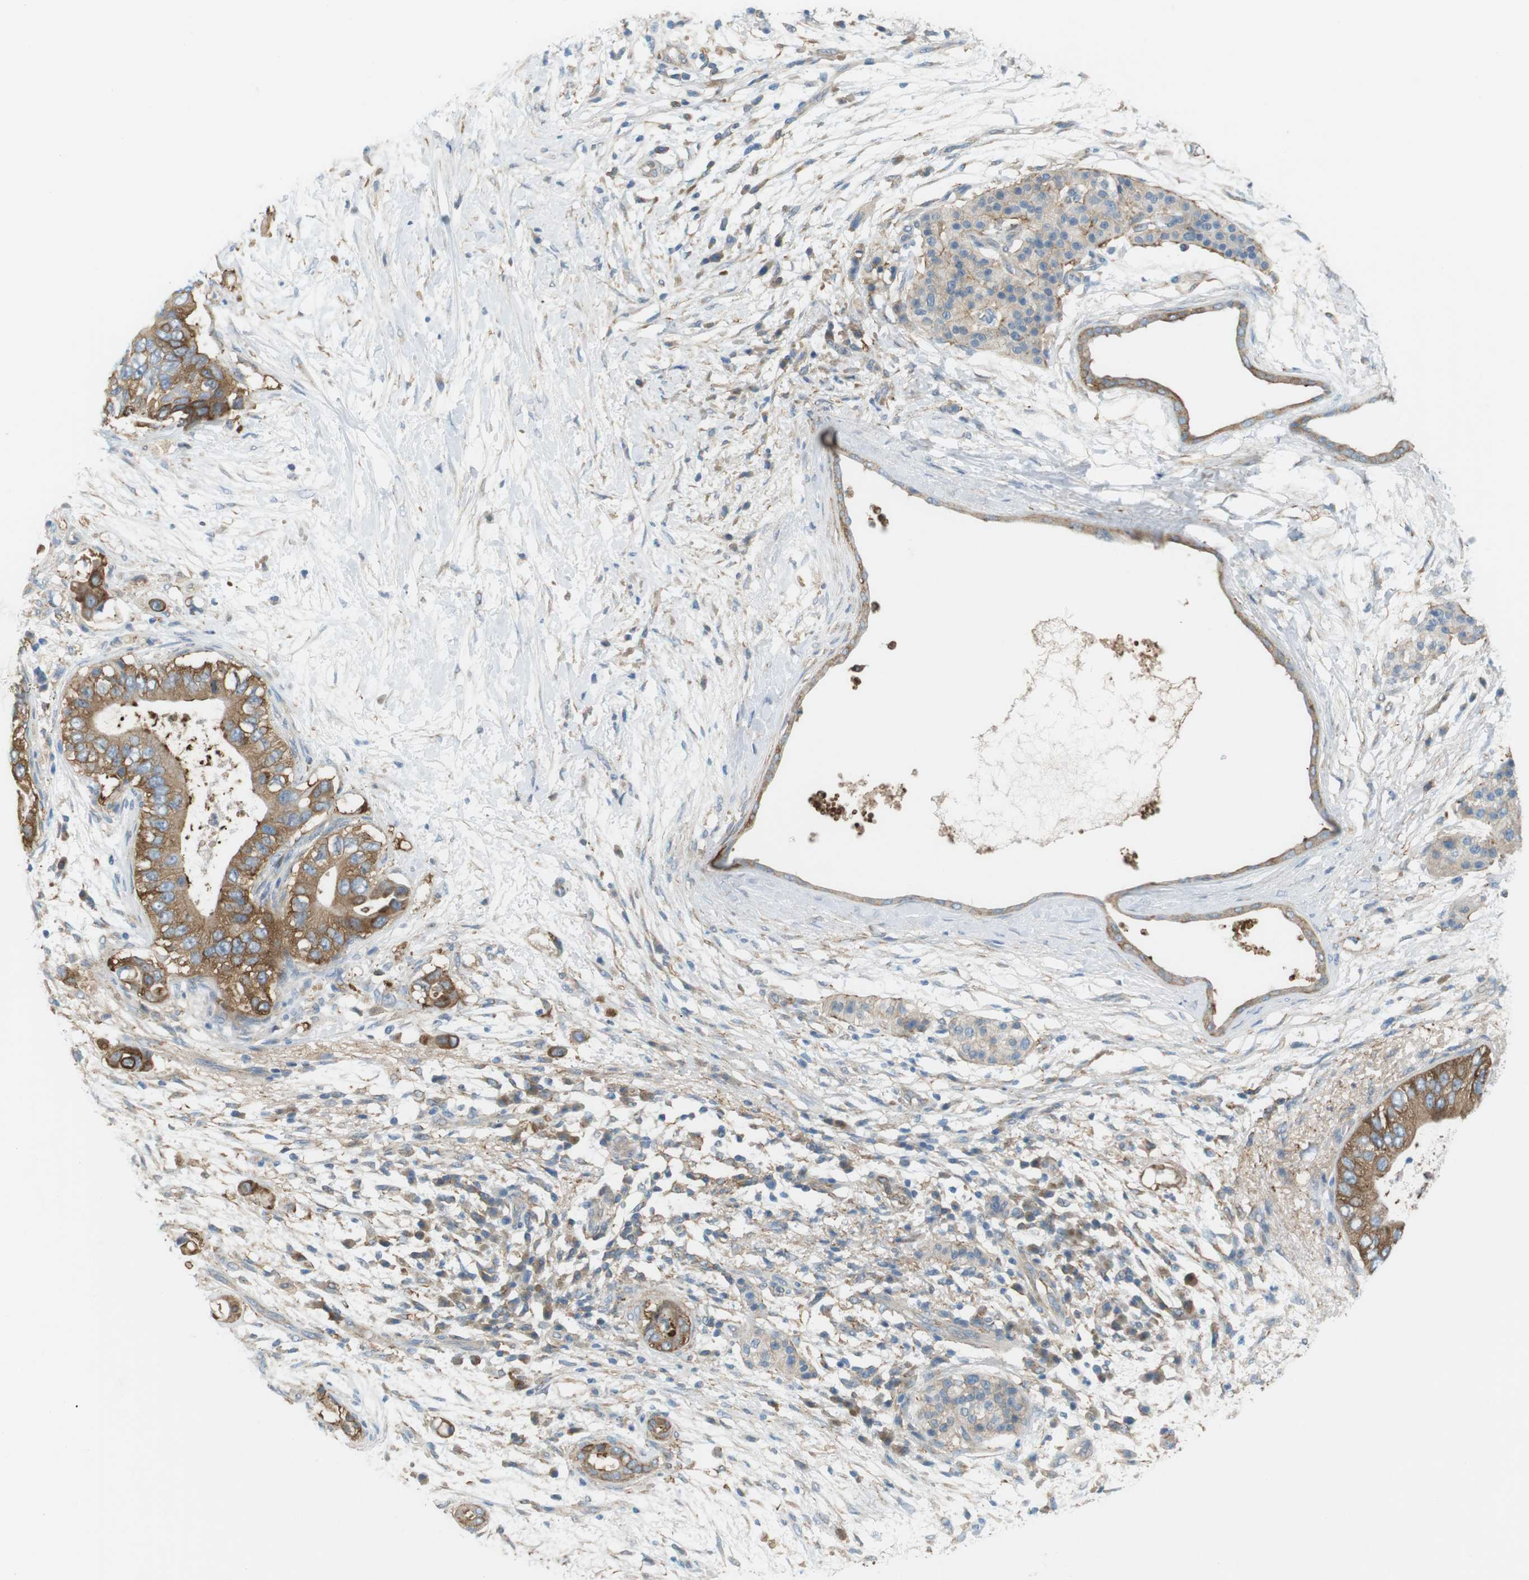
{"staining": {"intensity": "moderate", "quantity": ">75%", "location": "cytoplasmic/membranous"}, "tissue": "pancreatic cancer", "cell_type": "Tumor cells", "image_type": "cancer", "snomed": [{"axis": "morphology", "description": "Adenocarcinoma, NOS"}, {"axis": "topography", "description": "Pancreas"}], "caption": "Pancreatic cancer (adenocarcinoma) stained for a protein (brown) displays moderate cytoplasmic/membranous positive staining in about >75% of tumor cells.", "gene": "PEPD", "patient": {"sex": "male", "age": 77}}